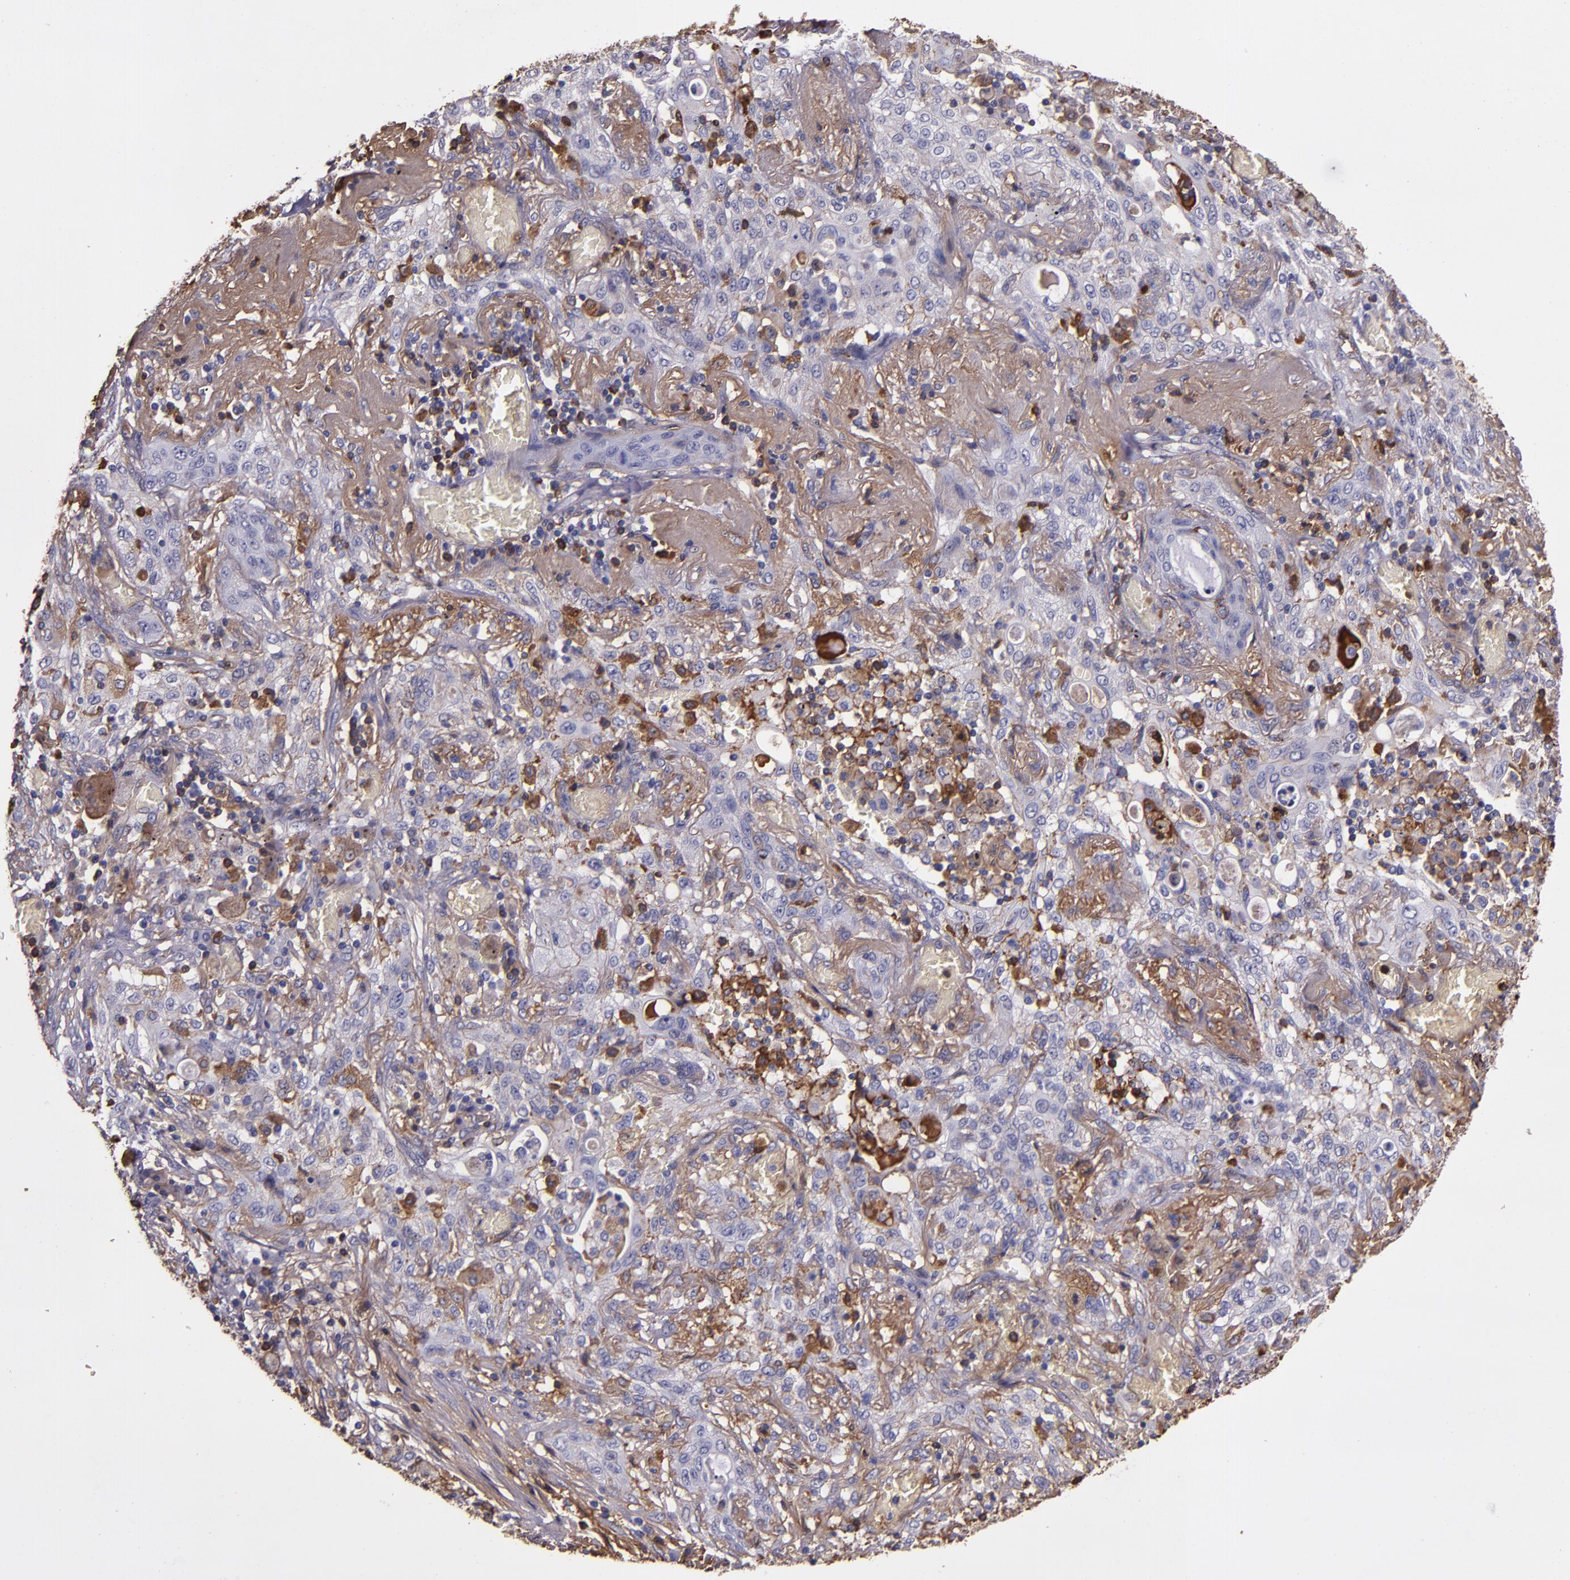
{"staining": {"intensity": "moderate", "quantity": "25%-75%", "location": "cytoplasmic/membranous"}, "tissue": "lung cancer", "cell_type": "Tumor cells", "image_type": "cancer", "snomed": [{"axis": "morphology", "description": "Squamous cell carcinoma, NOS"}, {"axis": "topography", "description": "Lung"}], "caption": "Lung squamous cell carcinoma was stained to show a protein in brown. There is medium levels of moderate cytoplasmic/membranous staining in approximately 25%-75% of tumor cells. (DAB (3,3'-diaminobenzidine) = brown stain, brightfield microscopy at high magnification).", "gene": "A2M", "patient": {"sex": "female", "age": 47}}